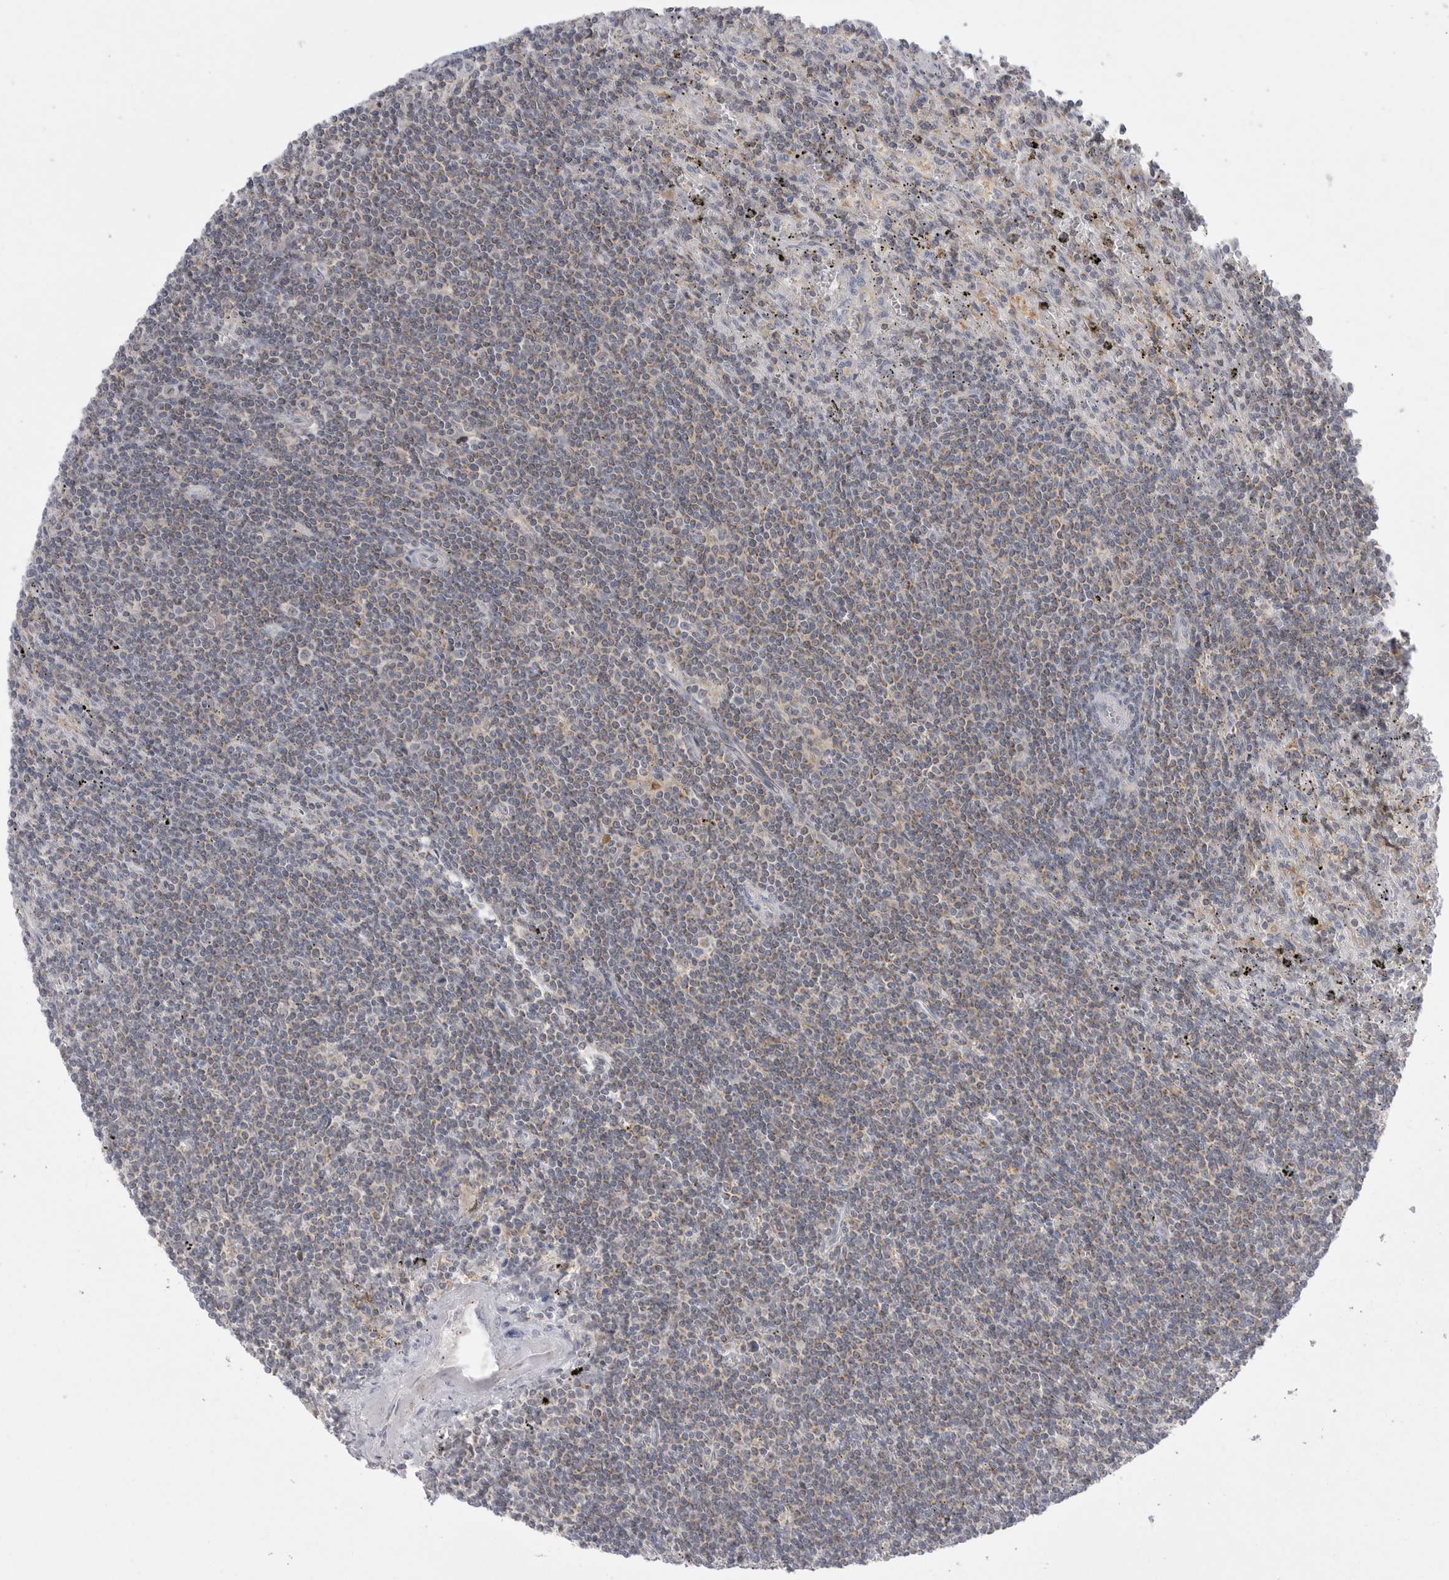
{"staining": {"intensity": "negative", "quantity": "none", "location": "none"}, "tissue": "lymphoma", "cell_type": "Tumor cells", "image_type": "cancer", "snomed": [{"axis": "morphology", "description": "Malignant lymphoma, non-Hodgkin's type, Low grade"}, {"axis": "topography", "description": "Spleen"}], "caption": "This is an immunohistochemistry (IHC) histopathology image of lymphoma. There is no expression in tumor cells.", "gene": "KYAT3", "patient": {"sex": "male", "age": 76}}